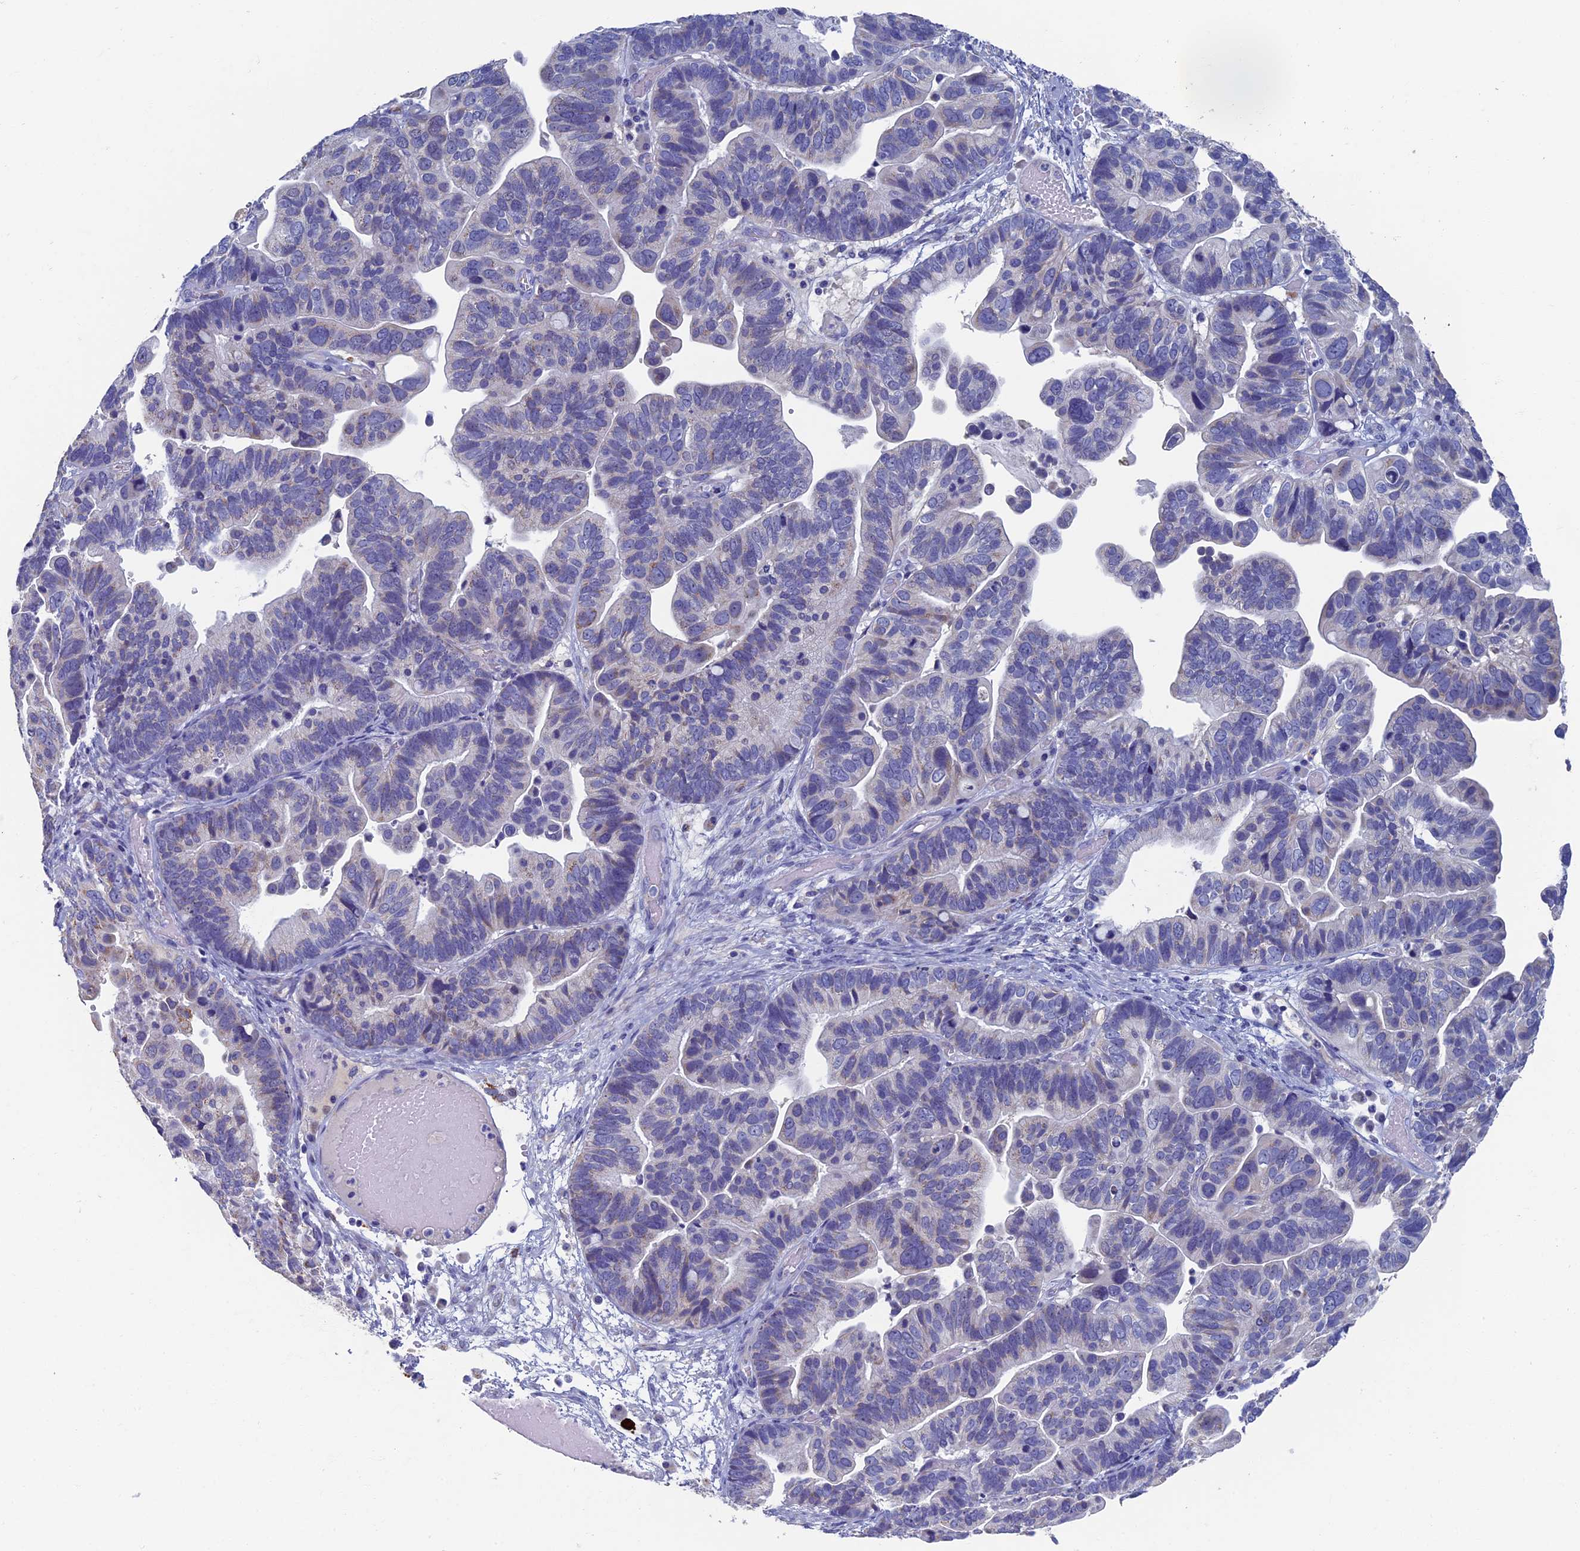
{"staining": {"intensity": "negative", "quantity": "none", "location": "none"}, "tissue": "ovarian cancer", "cell_type": "Tumor cells", "image_type": "cancer", "snomed": [{"axis": "morphology", "description": "Cystadenocarcinoma, serous, NOS"}, {"axis": "topography", "description": "Ovary"}], "caption": "Histopathology image shows no significant protein expression in tumor cells of serous cystadenocarcinoma (ovarian).", "gene": "OAT", "patient": {"sex": "female", "age": 56}}